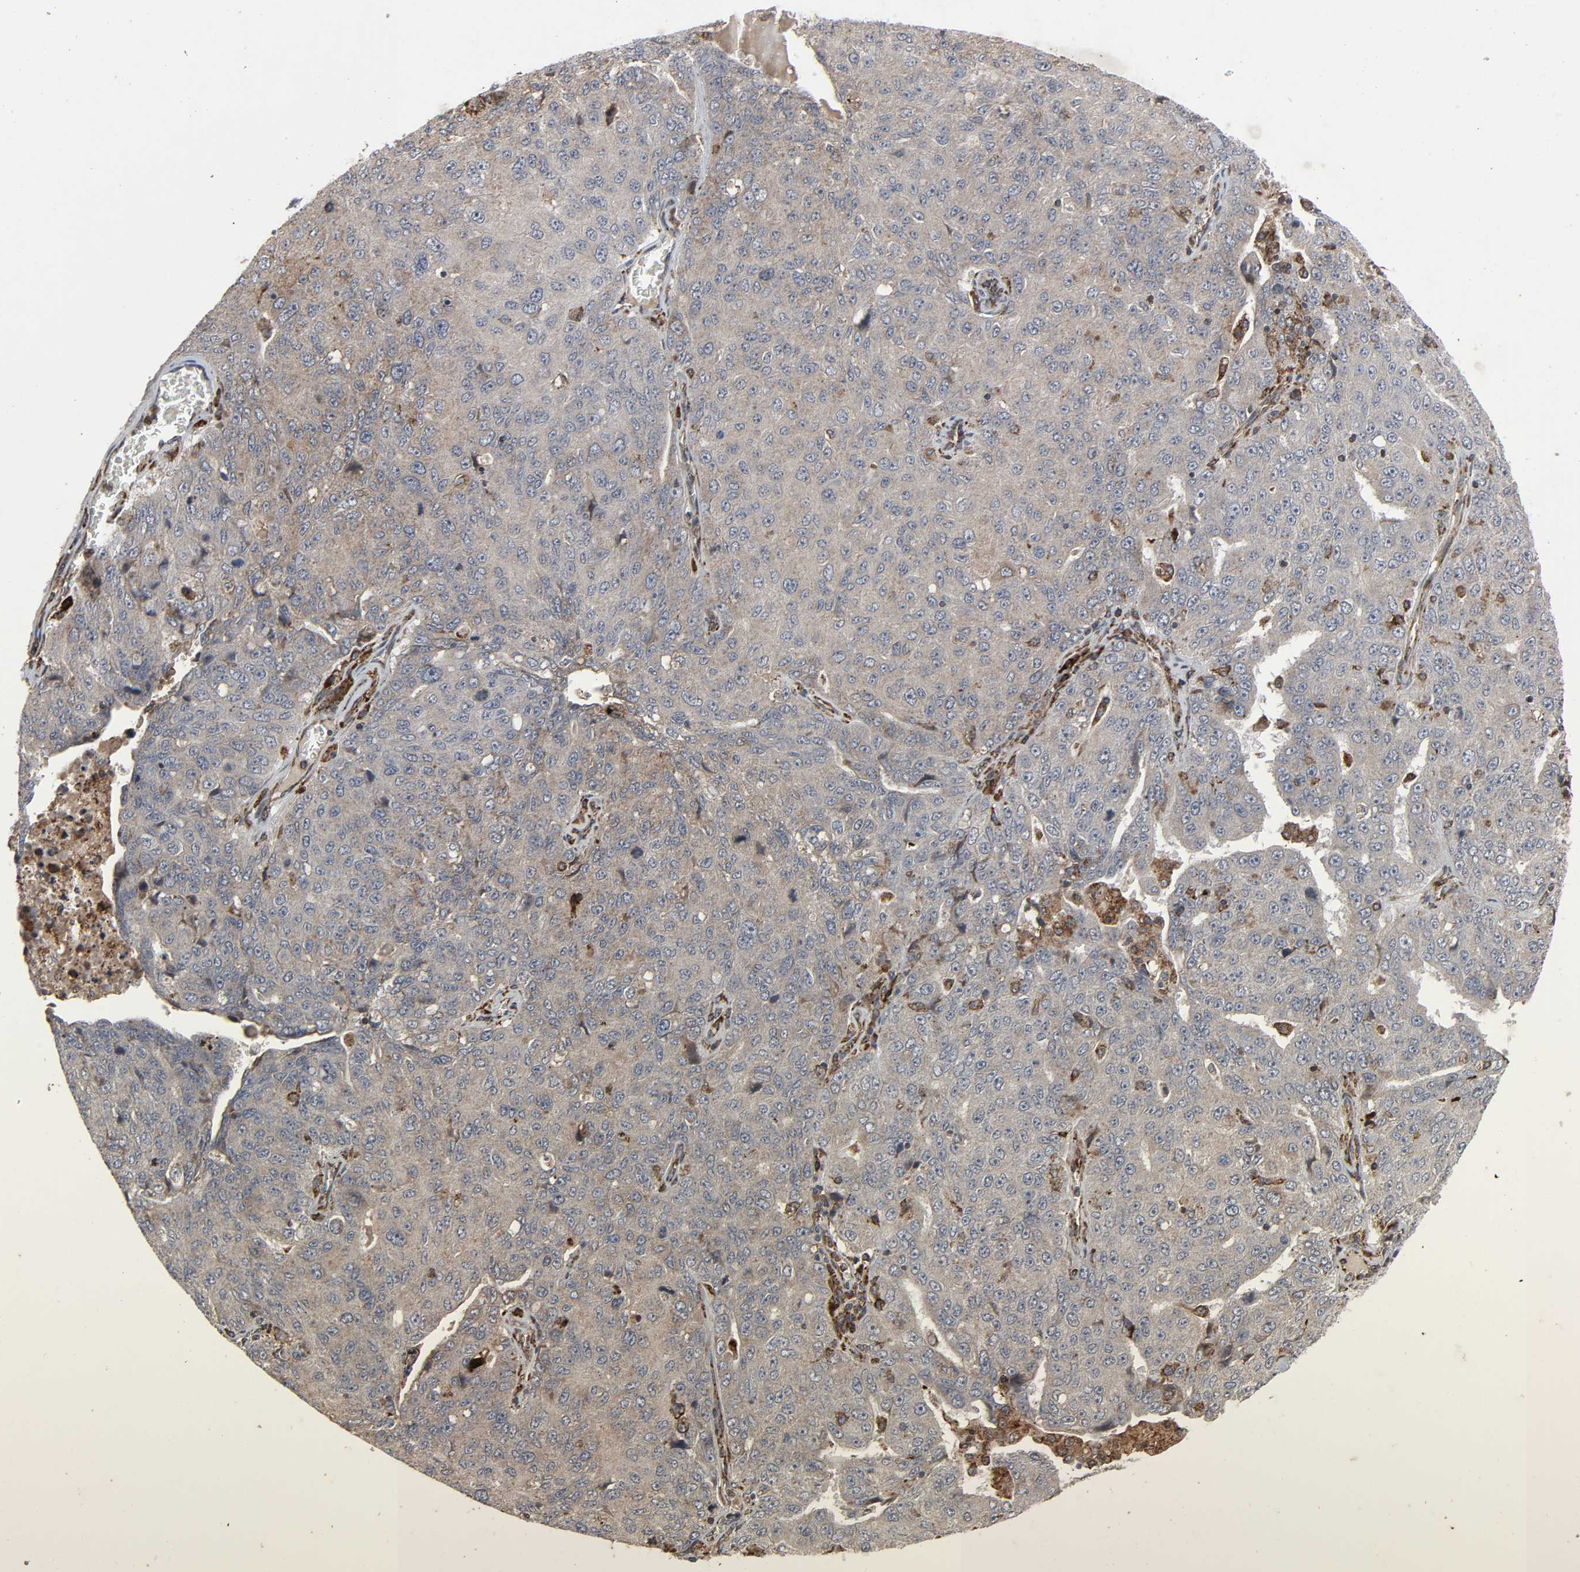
{"staining": {"intensity": "weak", "quantity": "25%-75%", "location": "cytoplasmic/membranous"}, "tissue": "ovarian cancer", "cell_type": "Tumor cells", "image_type": "cancer", "snomed": [{"axis": "morphology", "description": "Carcinoma, endometroid"}, {"axis": "topography", "description": "Ovary"}], "caption": "A brown stain highlights weak cytoplasmic/membranous expression of a protein in ovarian endometroid carcinoma tumor cells.", "gene": "ADCY4", "patient": {"sex": "female", "age": 62}}